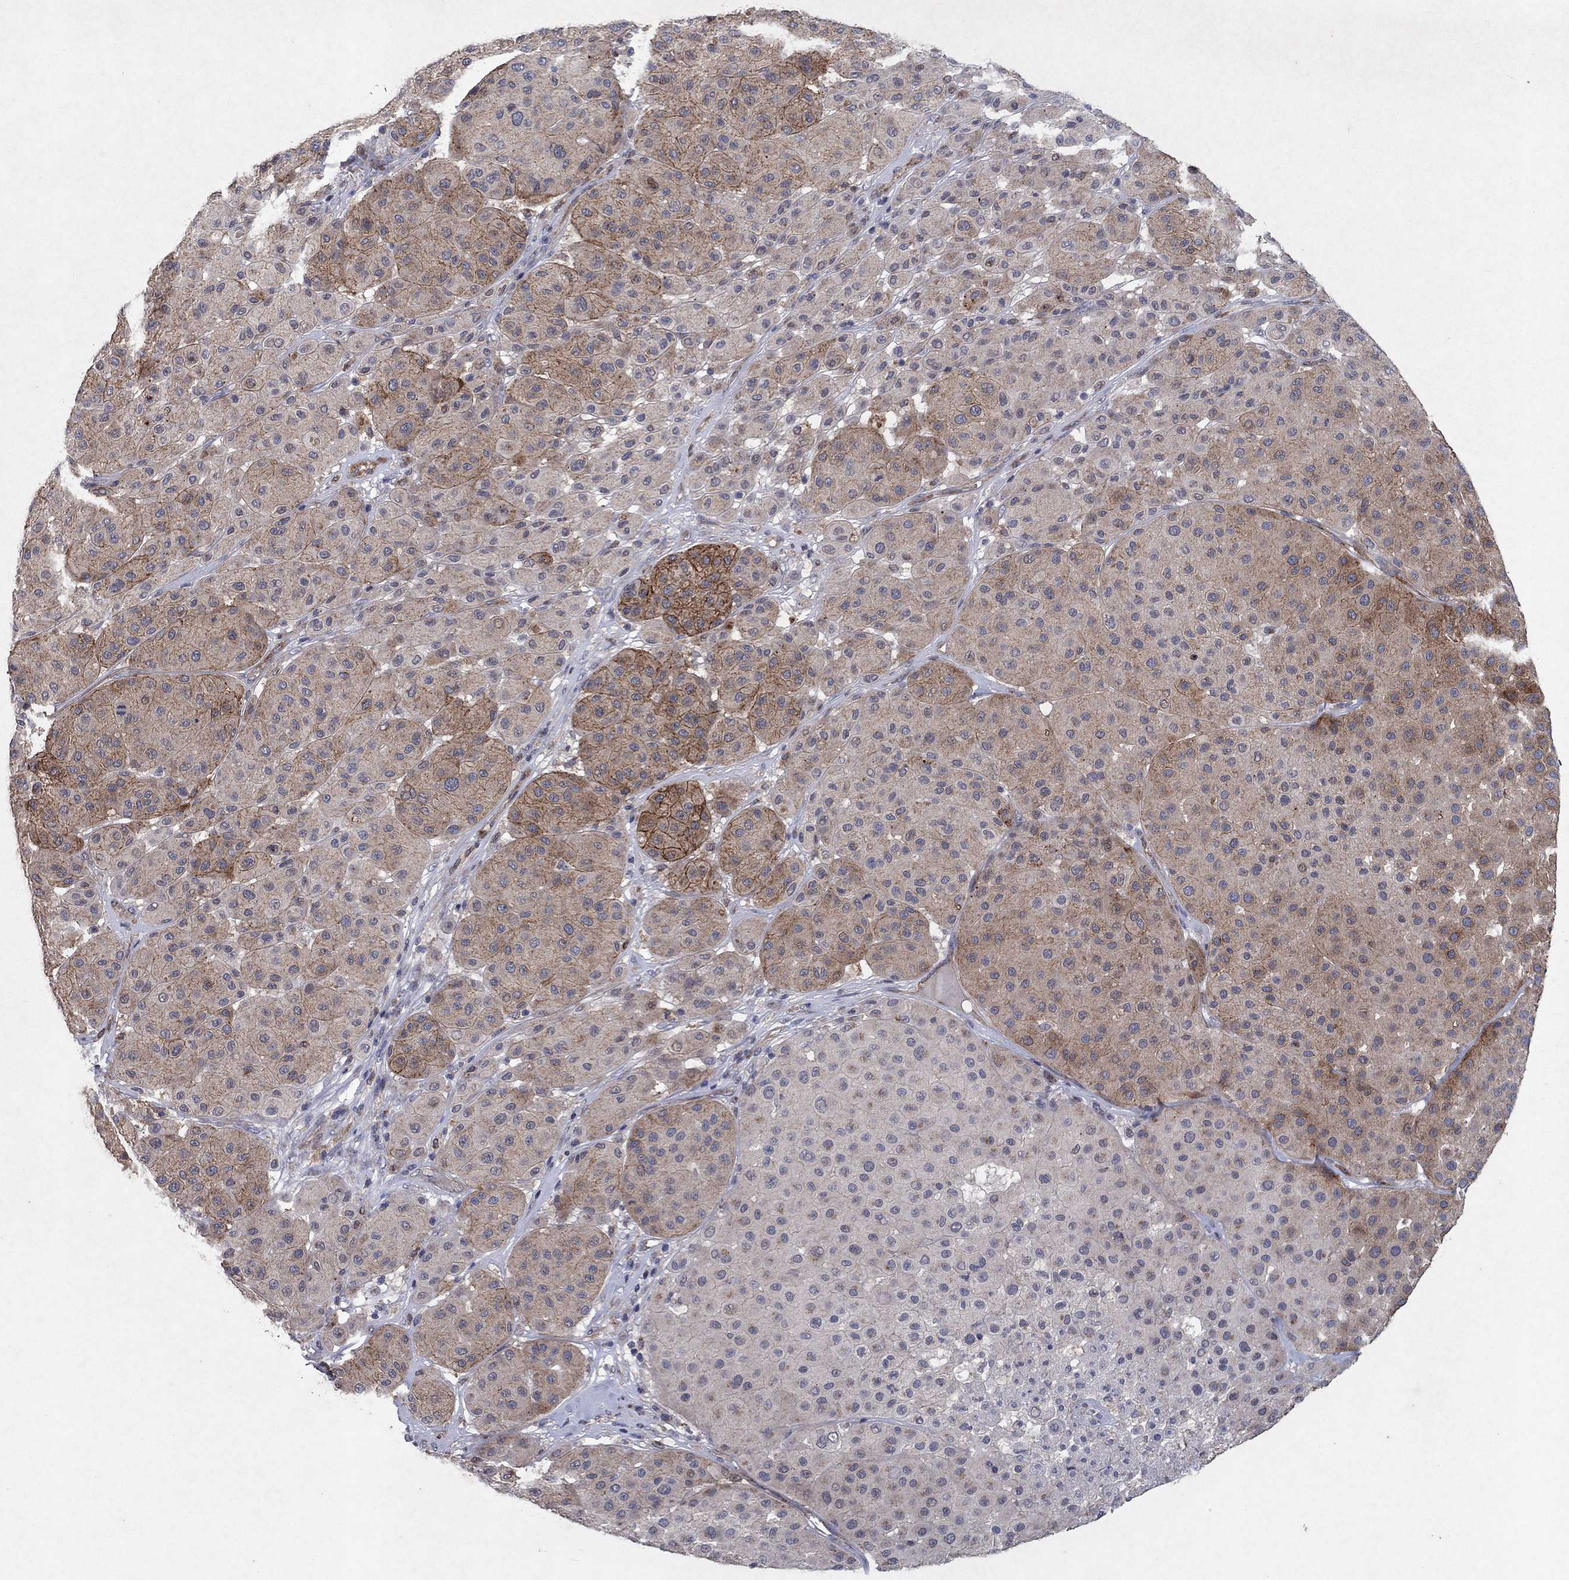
{"staining": {"intensity": "moderate", "quantity": "25%-75%", "location": "cytoplasmic/membranous"}, "tissue": "melanoma", "cell_type": "Tumor cells", "image_type": "cancer", "snomed": [{"axis": "morphology", "description": "Malignant melanoma, Metastatic site"}, {"axis": "topography", "description": "Smooth muscle"}], "caption": "Malignant melanoma (metastatic site) stained with DAB immunohistochemistry reveals medium levels of moderate cytoplasmic/membranous staining in approximately 25%-75% of tumor cells. (DAB IHC with brightfield microscopy, high magnification).", "gene": "FRG1", "patient": {"sex": "male", "age": 41}}